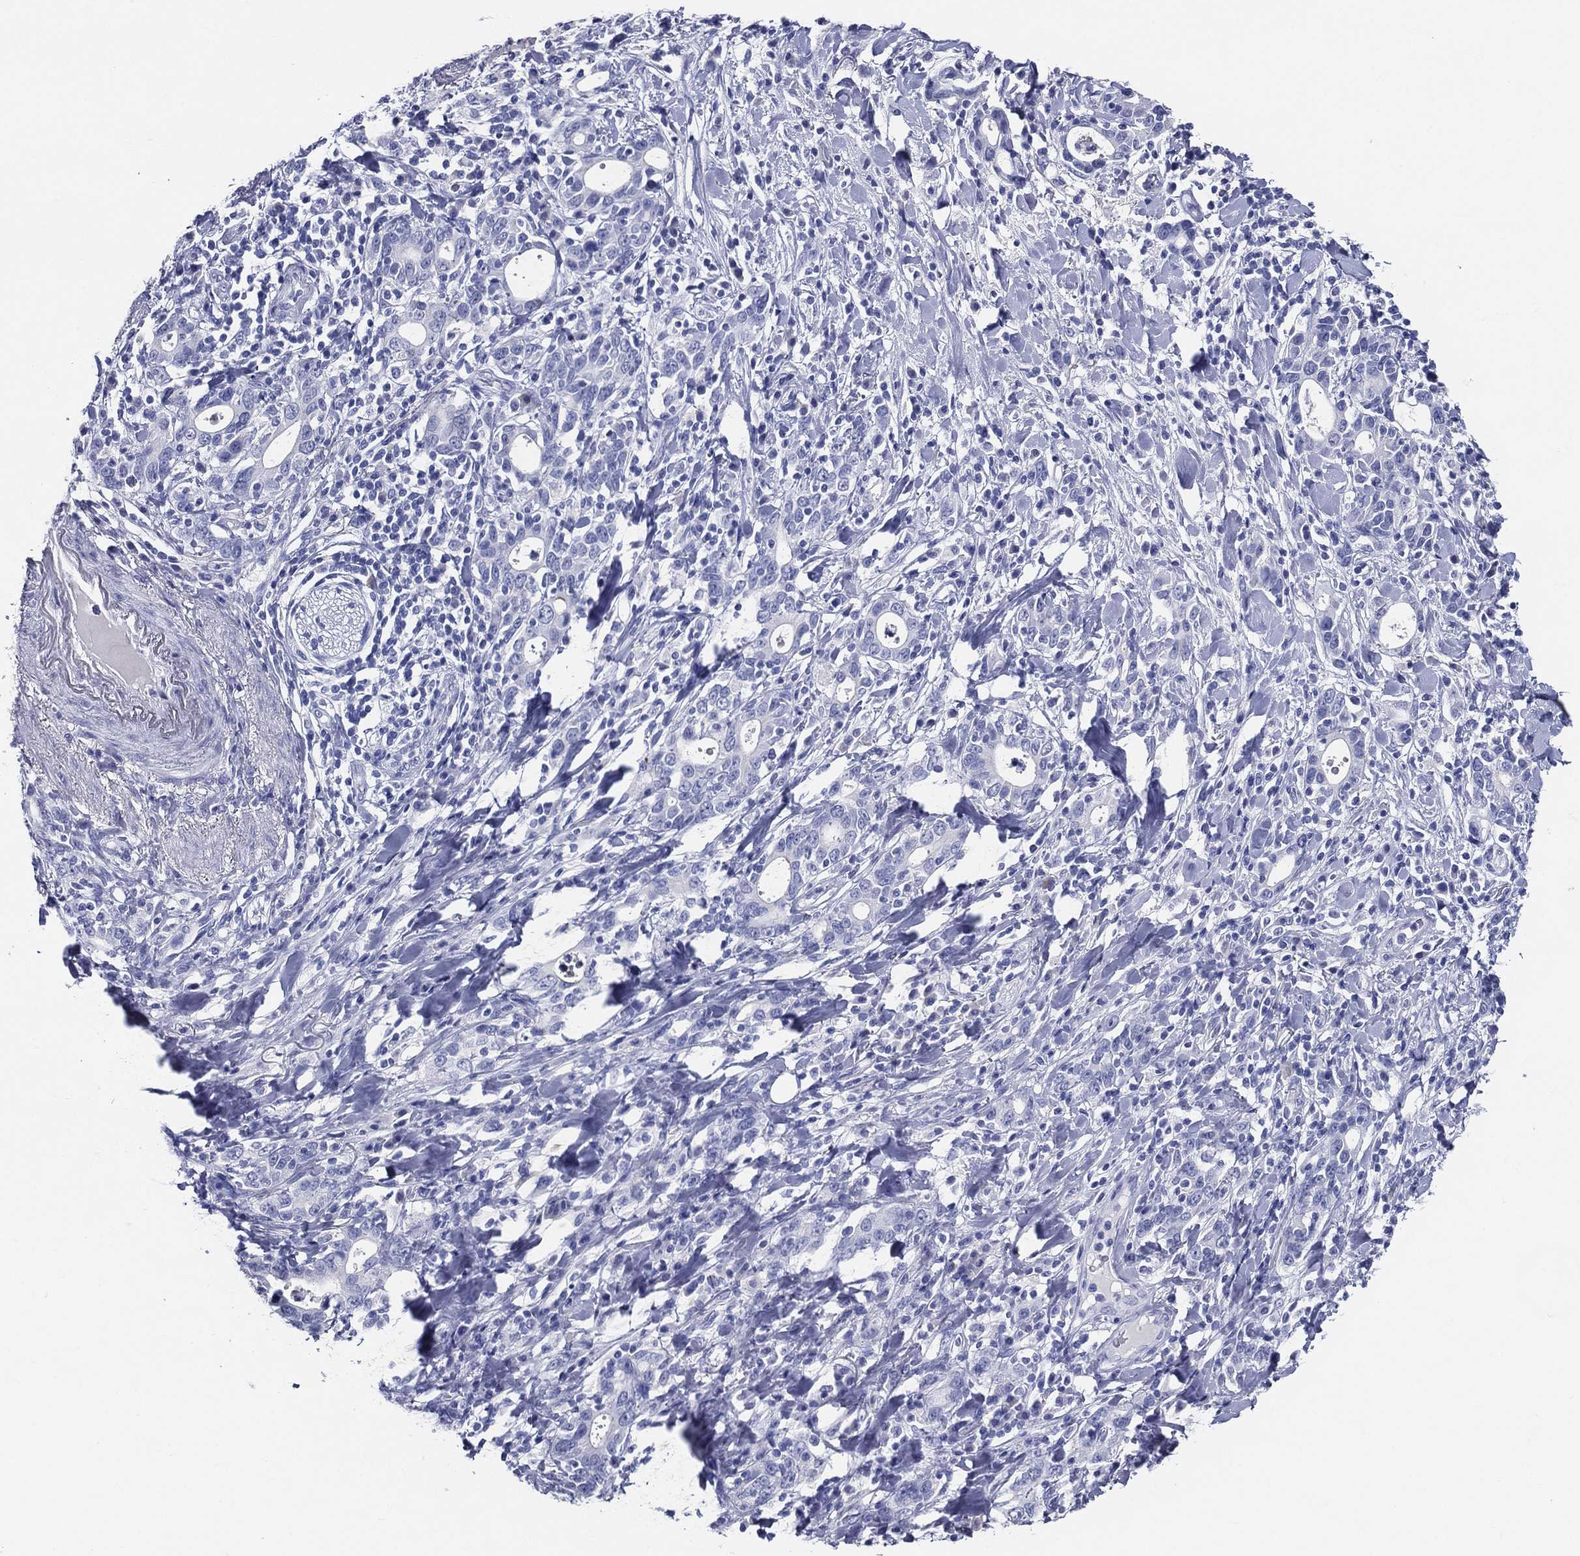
{"staining": {"intensity": "negative", "quantity": "none", "location": "none"}, "tissue": "stomach cancer", "cell_type": "Tumor cells", "image_type": "cancer", "snomed": [{"axis": "morphology", "description": "Adenocarcinoma, NOS"}, {"axis": "topography", "description": "Stomach"}], "caption": "A micrograph of human stomach cancer (adenocarcinoma) is negative for staining in tumor cells.", "gene": "ACE2", "patient": {"sex": "male", "age": 79}}